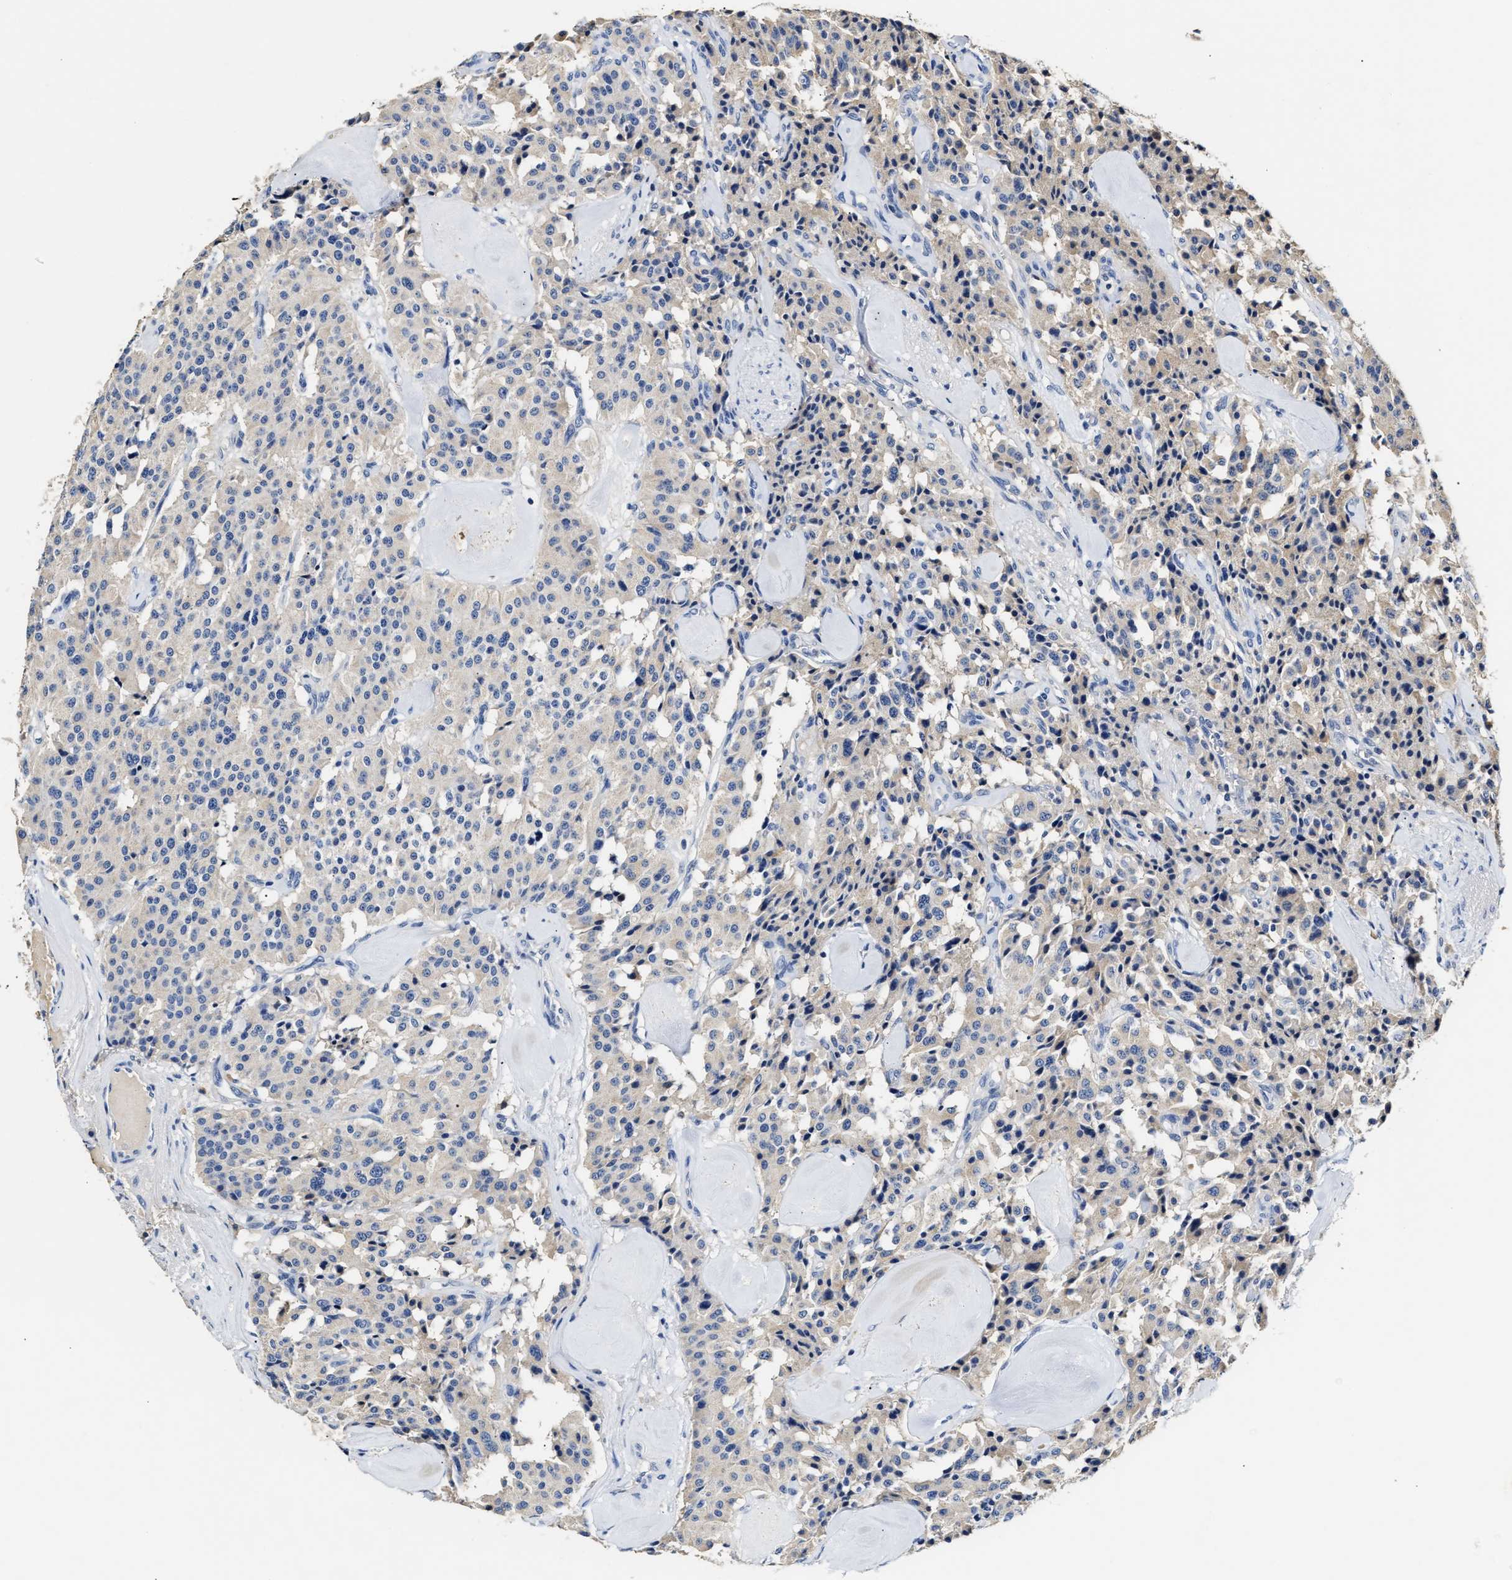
{"staining": {"intensity": "negative", "quantity": "none", "location": "none"}, "tissue": "carcinoid", "cell_type": "Tumor cells", "image_type": "cancer", "snomed": [{"axis": "morphology", "description": "Carcinoid, malignant, NOS"}, {"axis": "topography", "description": "Lung"}], "caption": "A high-resolution histopathology image shows immunohistochemistry (IHC) staining of carcinoid (malignant), which displays no significant staining in tumor cells. (DAB (3,3'-diaminobenzidine) immunohistochemistry (IHC) with hematoxylin counter stain).", "gene": "SLCO2B1", "patient": {"sex": "male", "age": 30}}